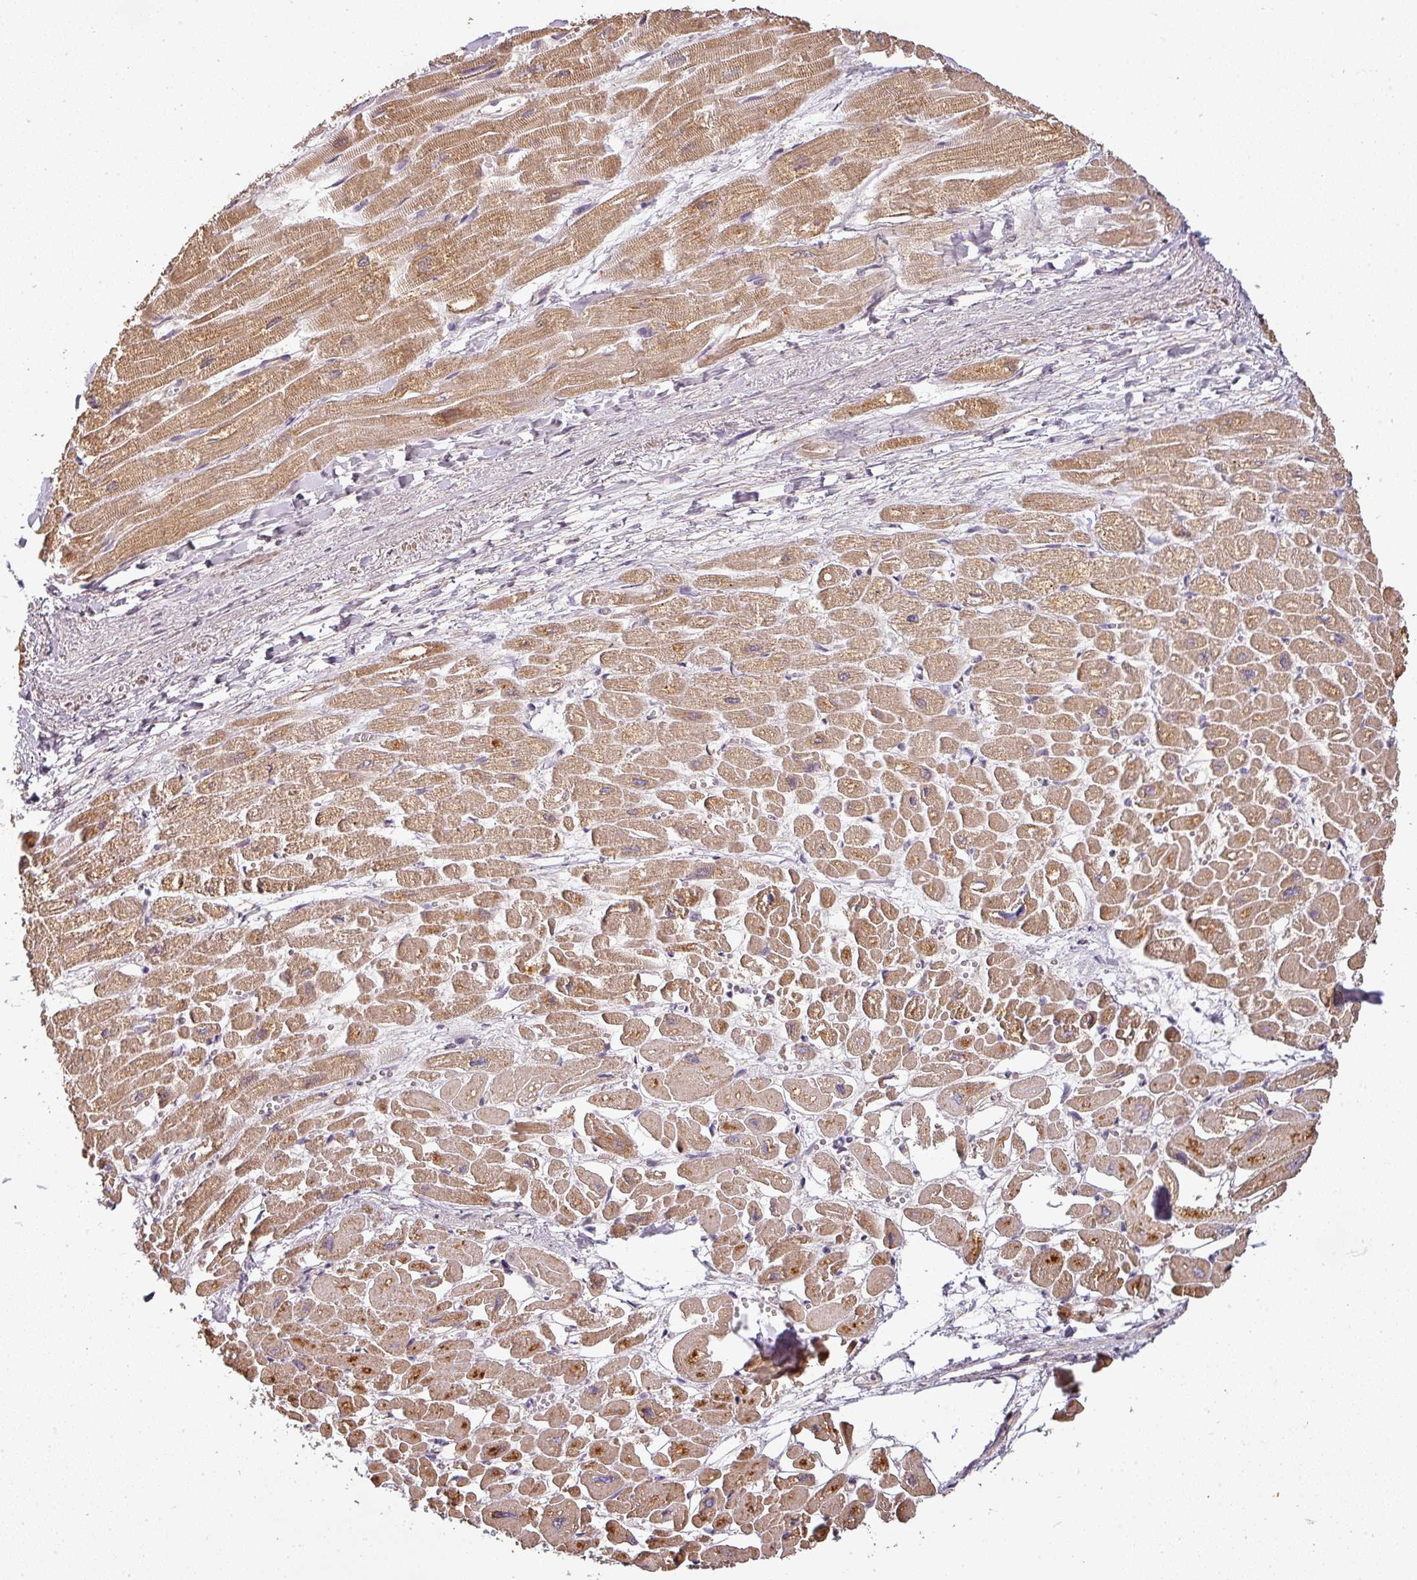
{"staining": {"intensity": "moderate", "quantity": ">75%", "location": "cytoplasmic/membranous"}, "tissue": "heart muscle", "cell_type": "Cardiomyocytes", "image_type": "normal", "snomed": [{"axis": "morphology", "description": "Normal tissue, NOS"}, {"axis": "topography", "description": "Heart"}], "caption": "IHC staining of normal heart muscle, which exhibits medium levels of moderate cytoplasmic/membranous staining in about >75% of cardiomyocytes indicating moderate cytoplasmic/membranous protein positivity. The staining was performed using DAB (3,3'-diaminobenzidine) (brown) for protein detection and nuclei were counterstained in hematoxylin (blue).", "gene": "BPIFB3", "patient": {"sex": "male", "age": 54}}